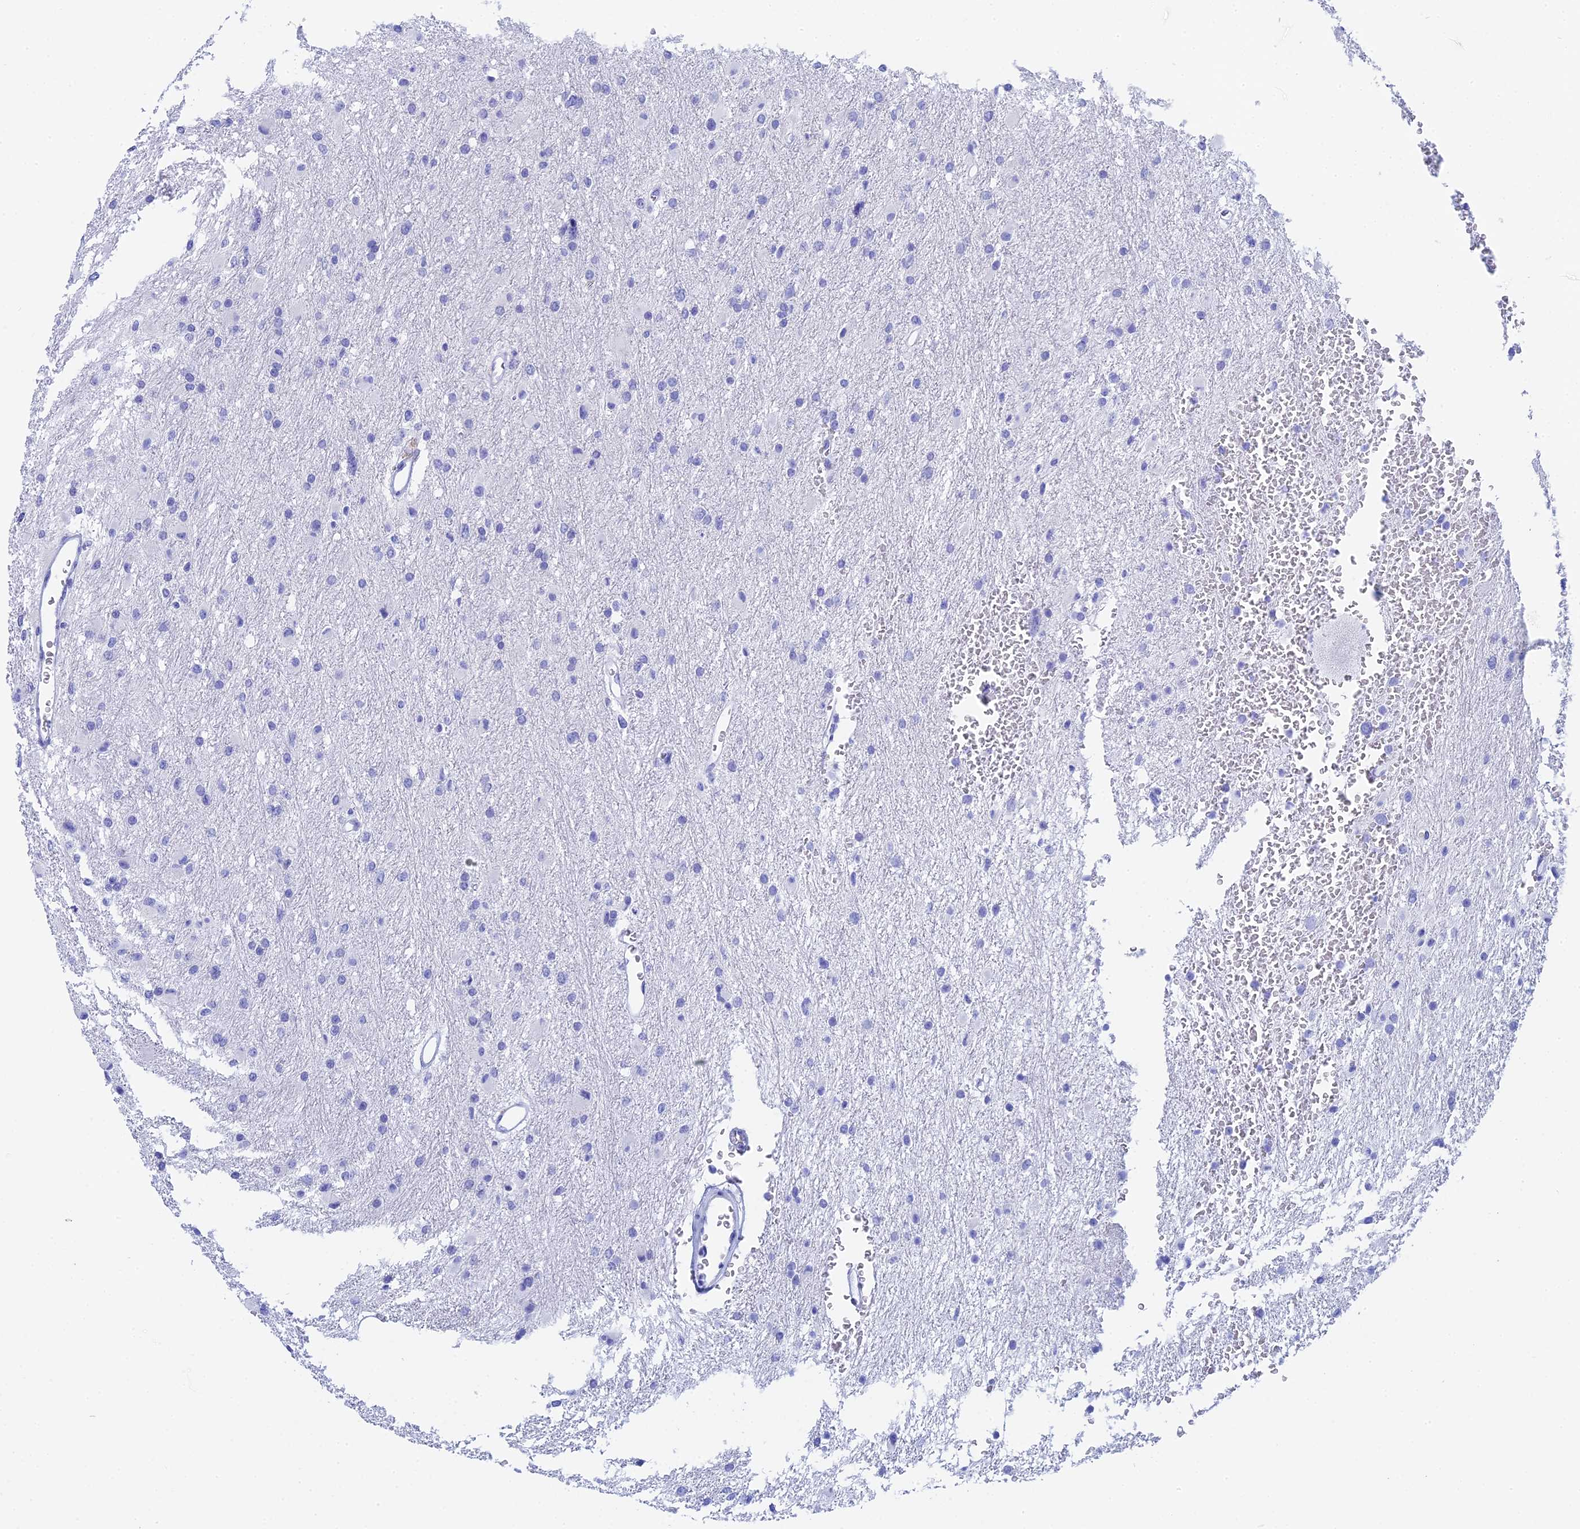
{"staining": {"intensity": "negative", "quantity": "none", "location": "none"}, "tissue": "glioma", "cell_type": "Tumor cells", "image_type": "cancer", "snomed": [{"axis": "morphology", "description": "Glioma, malignant, High grade"}, {"axis": "topography", "description": "Cerebral cortex"}], "caption": "Image shows no protein positivity in tumor cells of malignant glioma (high-grade) tissue.", "gene": "TEX101", "patient": {"sex": "female", "age": 36}}